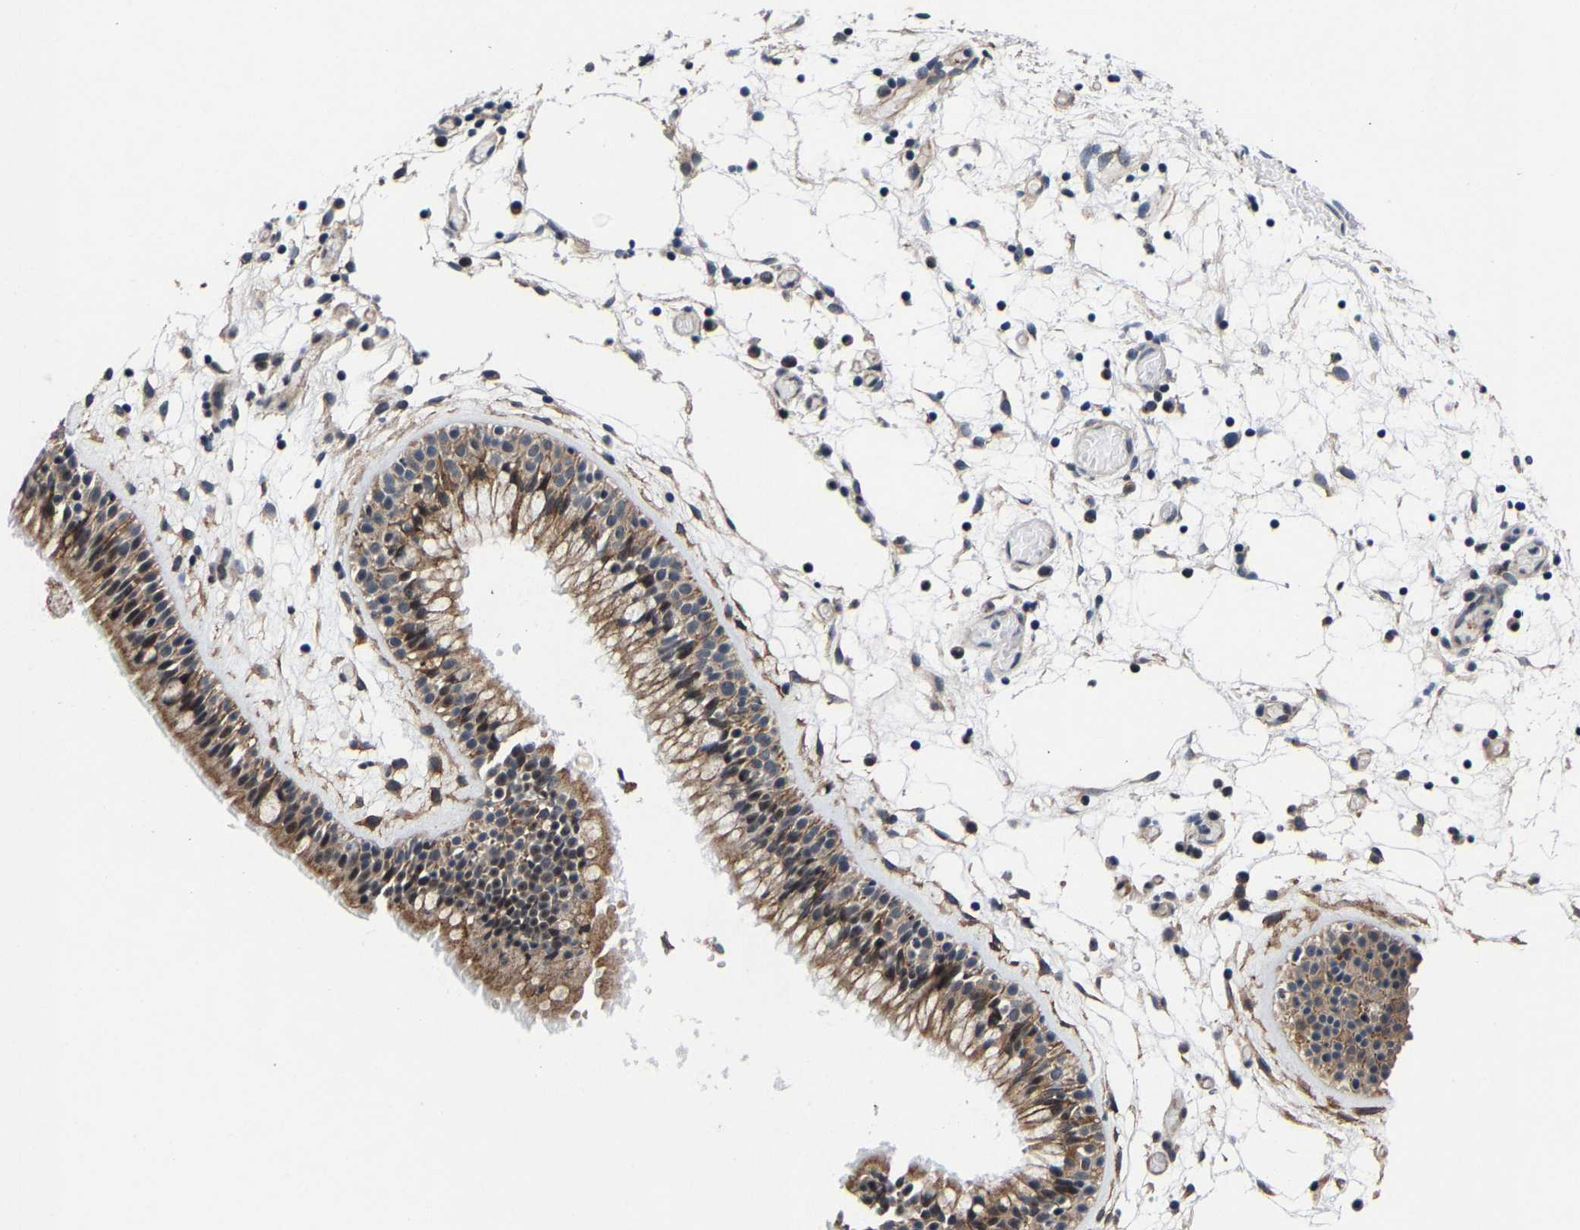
{"staining": {"intensity": "moderate", "quantity": ">75%", "location": "cytoplasmic/membranous"}, "tissue": "nasopharynx", "cell_type": "Respiratory epithelial cells", "image_type": "normal", "snomed": [{"axis": "morphology", "description": "Normal tissue, NOS"}, {"axis": "morphology", "description": "Inflammation, NOS"}, {"axis": "topography", "description": "Nasopharynx"}], "caption": "Respiratory epithelial cells reveal moderate cytoplasmic/membranous expression in about >75% of cells in benign nasopharynx.", "gene": "SLC12A2", "patient": {"sex": "male", "age": 48}}